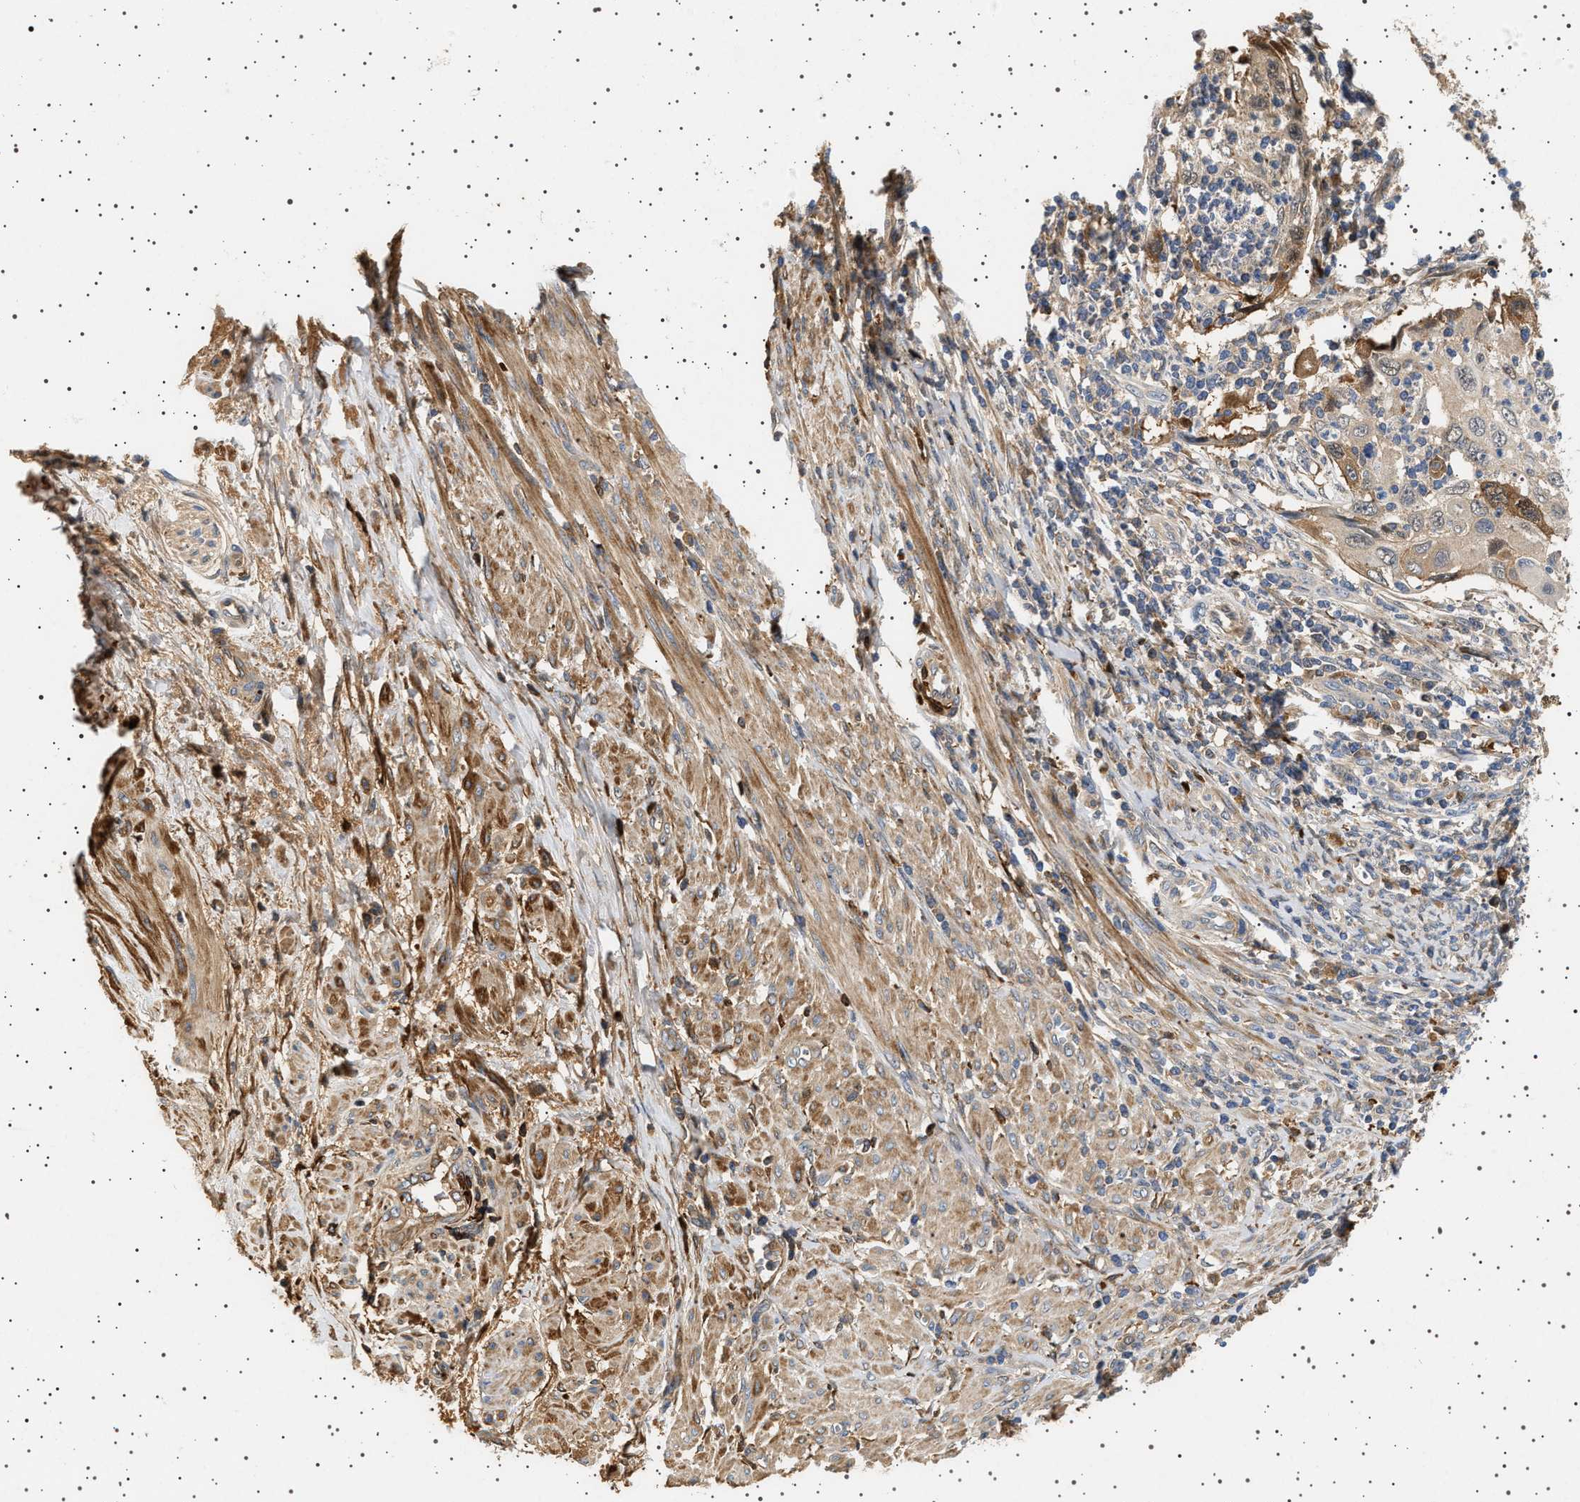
{"staining": {"intensity": "weak", "quantity": "<25%", "location": "cytoplasmic/membranous"}, "tissue": "cervical cancer", "cell_type": "Tumor cells", "image_type": "cancer", "snomed": [{"axis": "morphology", "description": "Squamous cell carcinoma, NOS"}, {"axis": "topography", "description": "Cervix"}], "caption": "Cervical cancer (squamous cell carcinoma) was stained to show a protein in brown. There is no significant staining in tumor cells.", "gene": "FICD", "patient": {"sex": "female", "age": 70}}